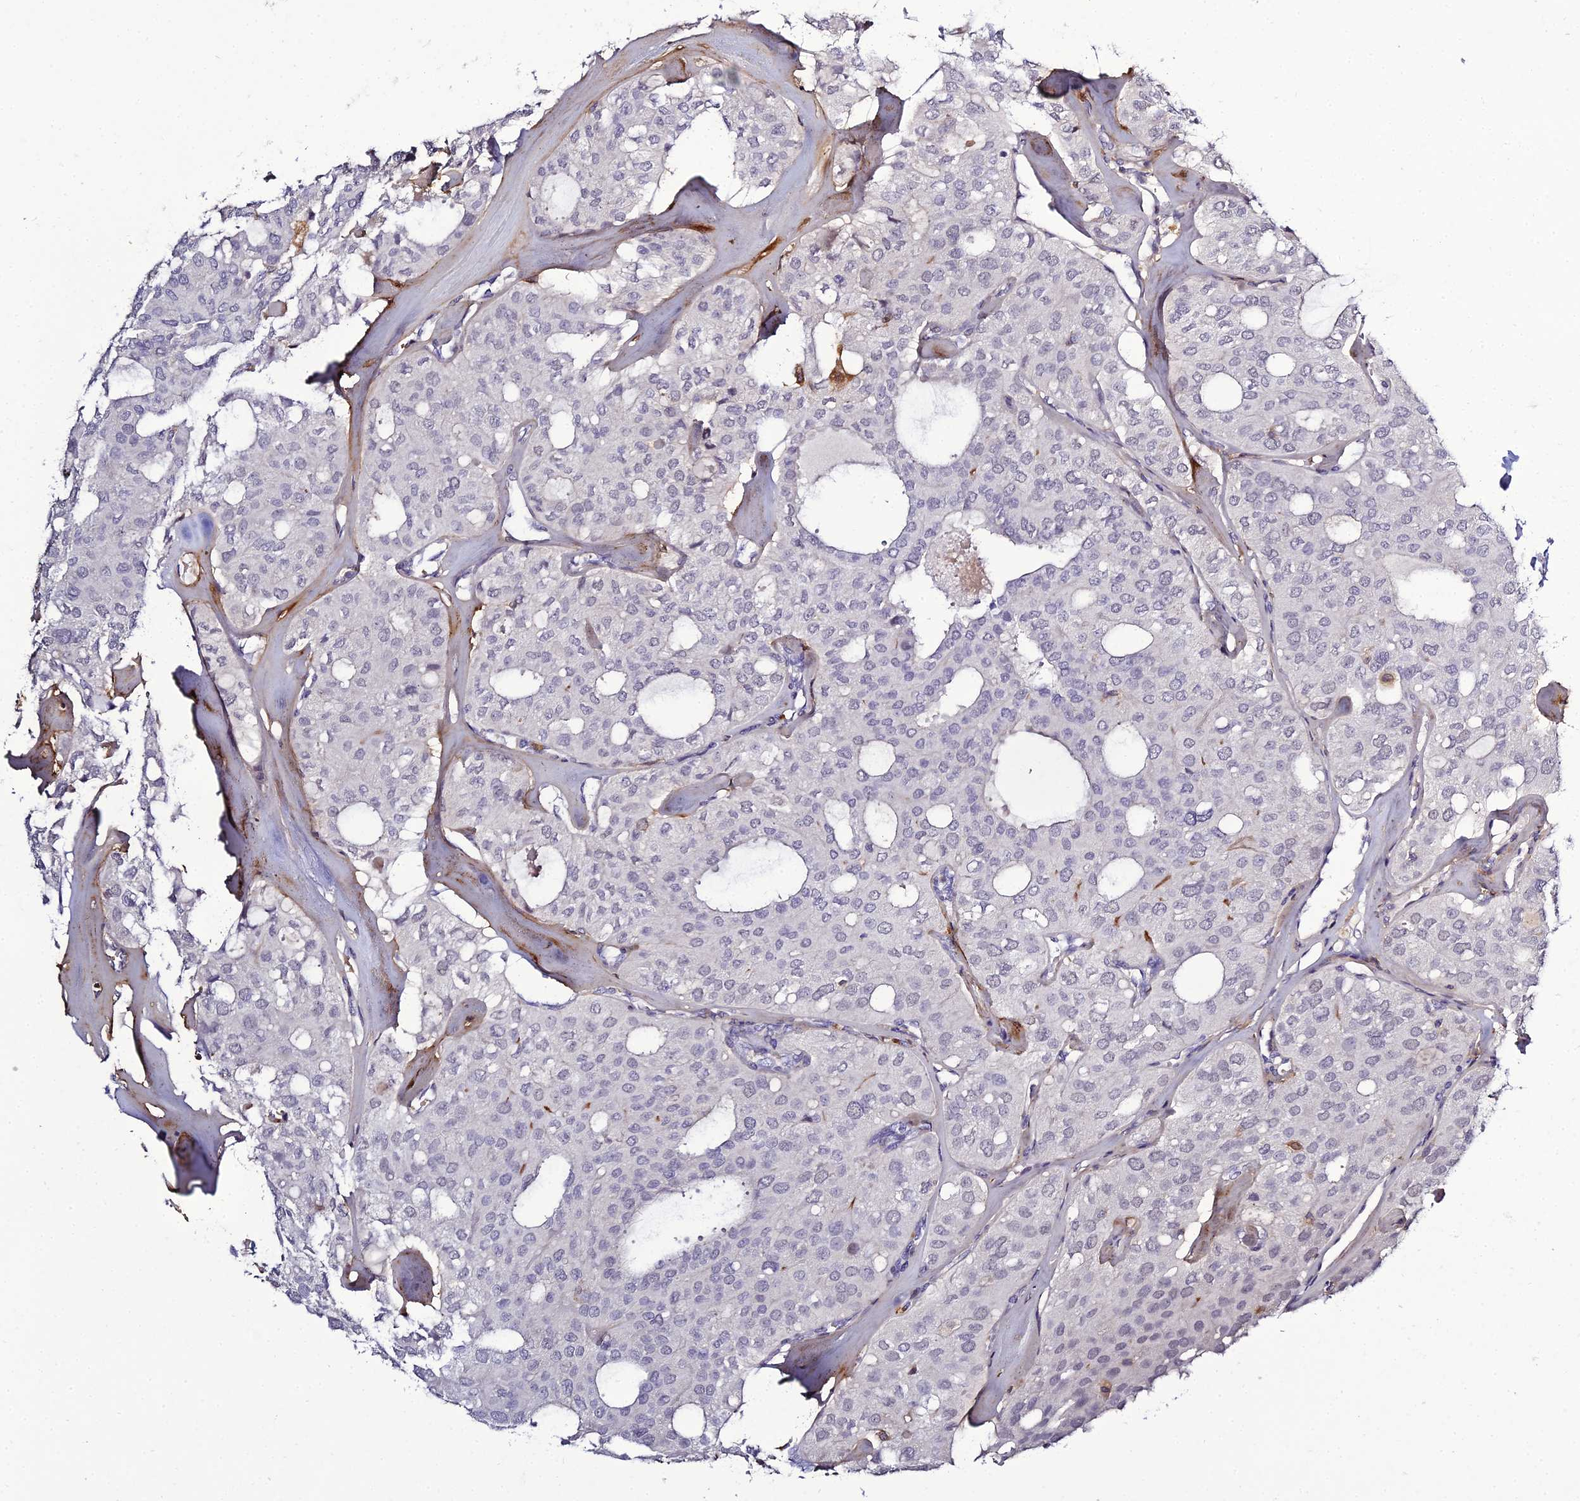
{"staining": {"intensity": "negative", "quantity": "none", "location": "none"}, "tissue": "thyroid cancer", "cell_type": "Tumor cells", "image_type": "cancer", "snomed": [{"axis": "morphology", "description": "Follicular adenoma carcinoma, NOS"}, {"axis": "topography", "description": "Thyroid gland"}], "caption": "IHC of thyroid cancer exhibits no staining in tumor cells.", "gene": "IL4I1", "patient": {"sex": "male", "age": 75}}